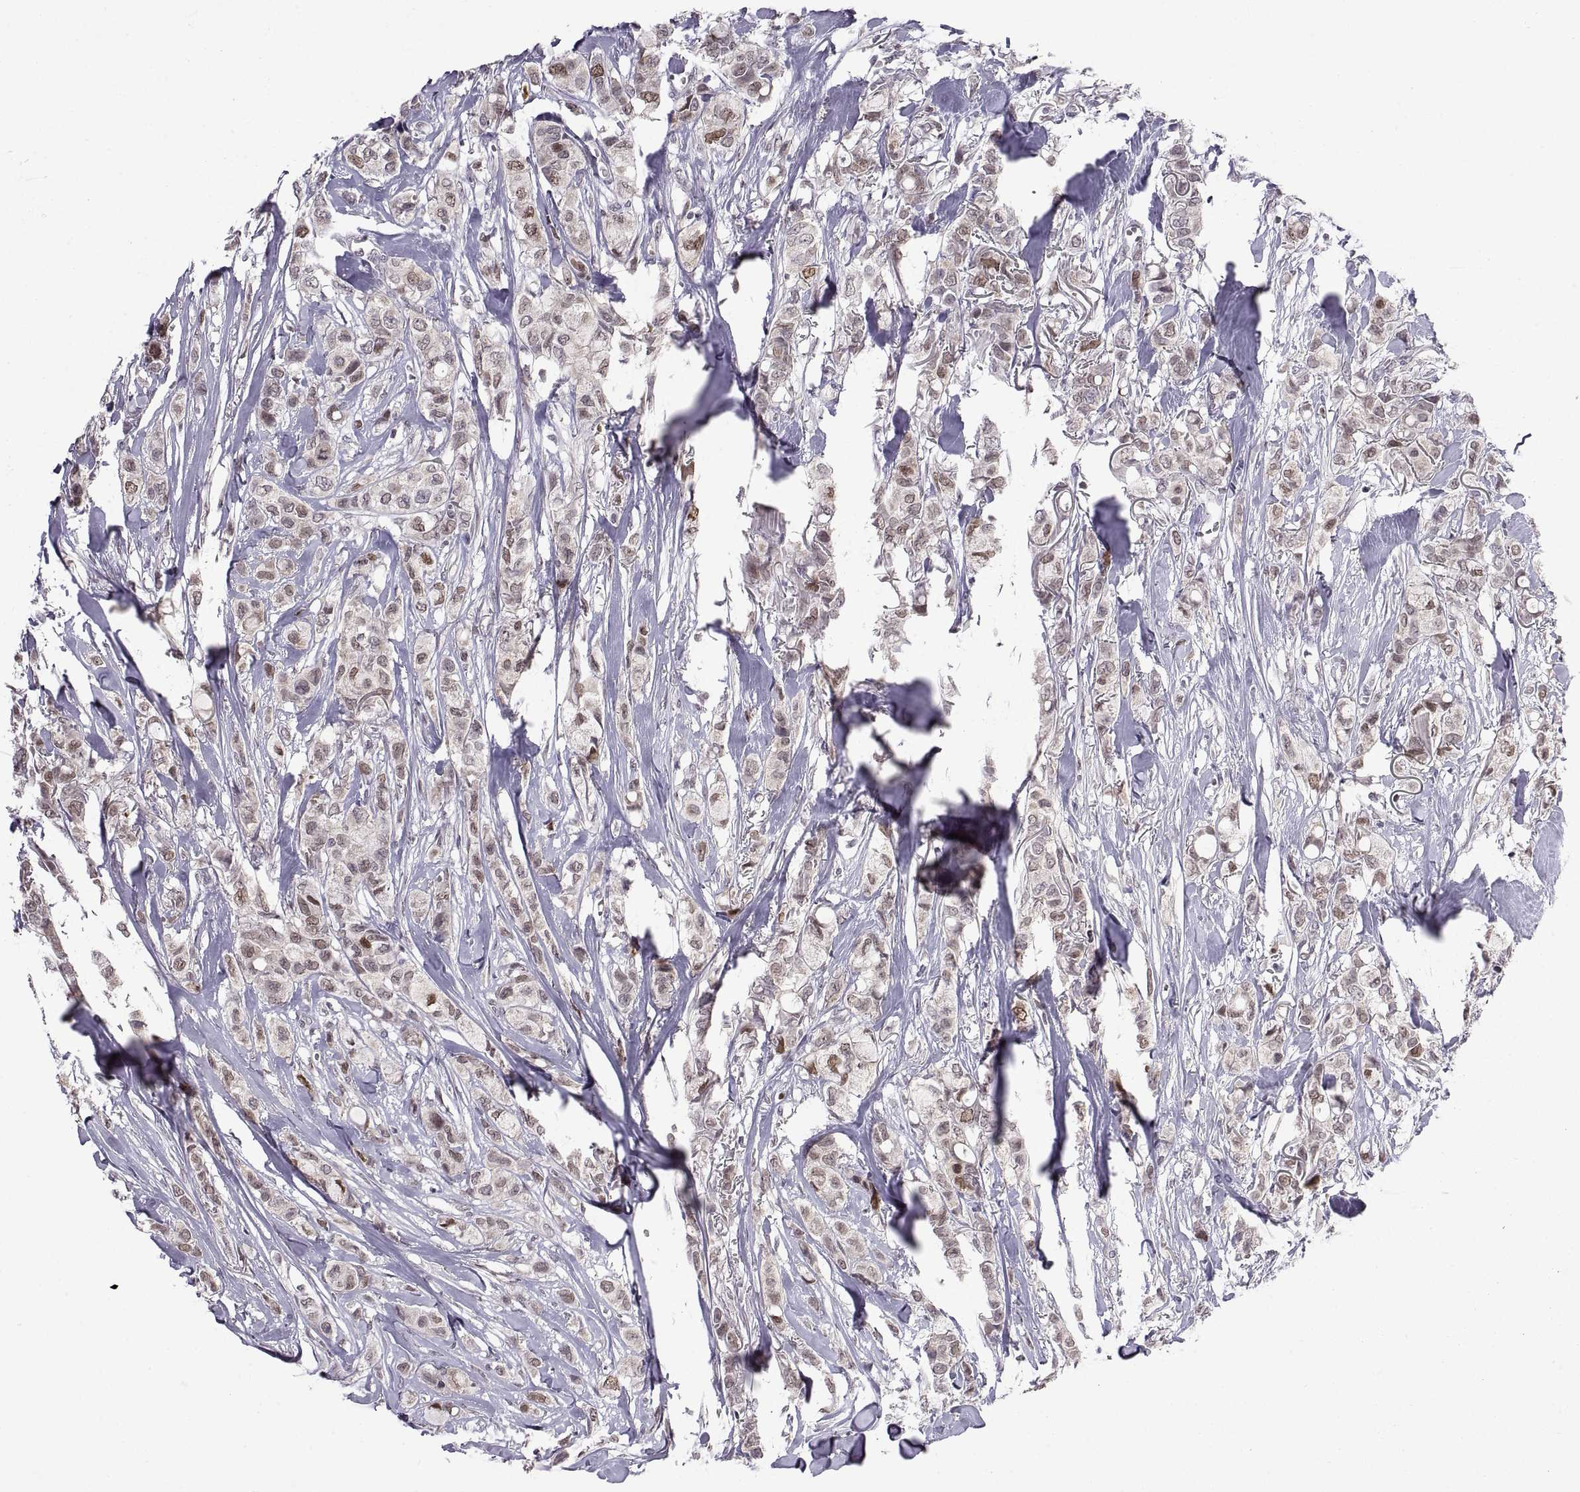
{"staining": {"intensity": "weak", "quantity": ">75%", "location": "nuclear"}, "tissue": "breast cancer", "cell_type": "Tumor cells", "image_type": "cancer", "snomed": [{"axis": "morphology", "description": "Duct carcinoma"}, {"axis": "topography", "description": "Breast"}], "caption": "Weak nuclear protein staining is seen in approximately >75% of tumor cells in breast cancer.", "gene": "CHFR", "patient": {"sex": "female", "age": 85}}